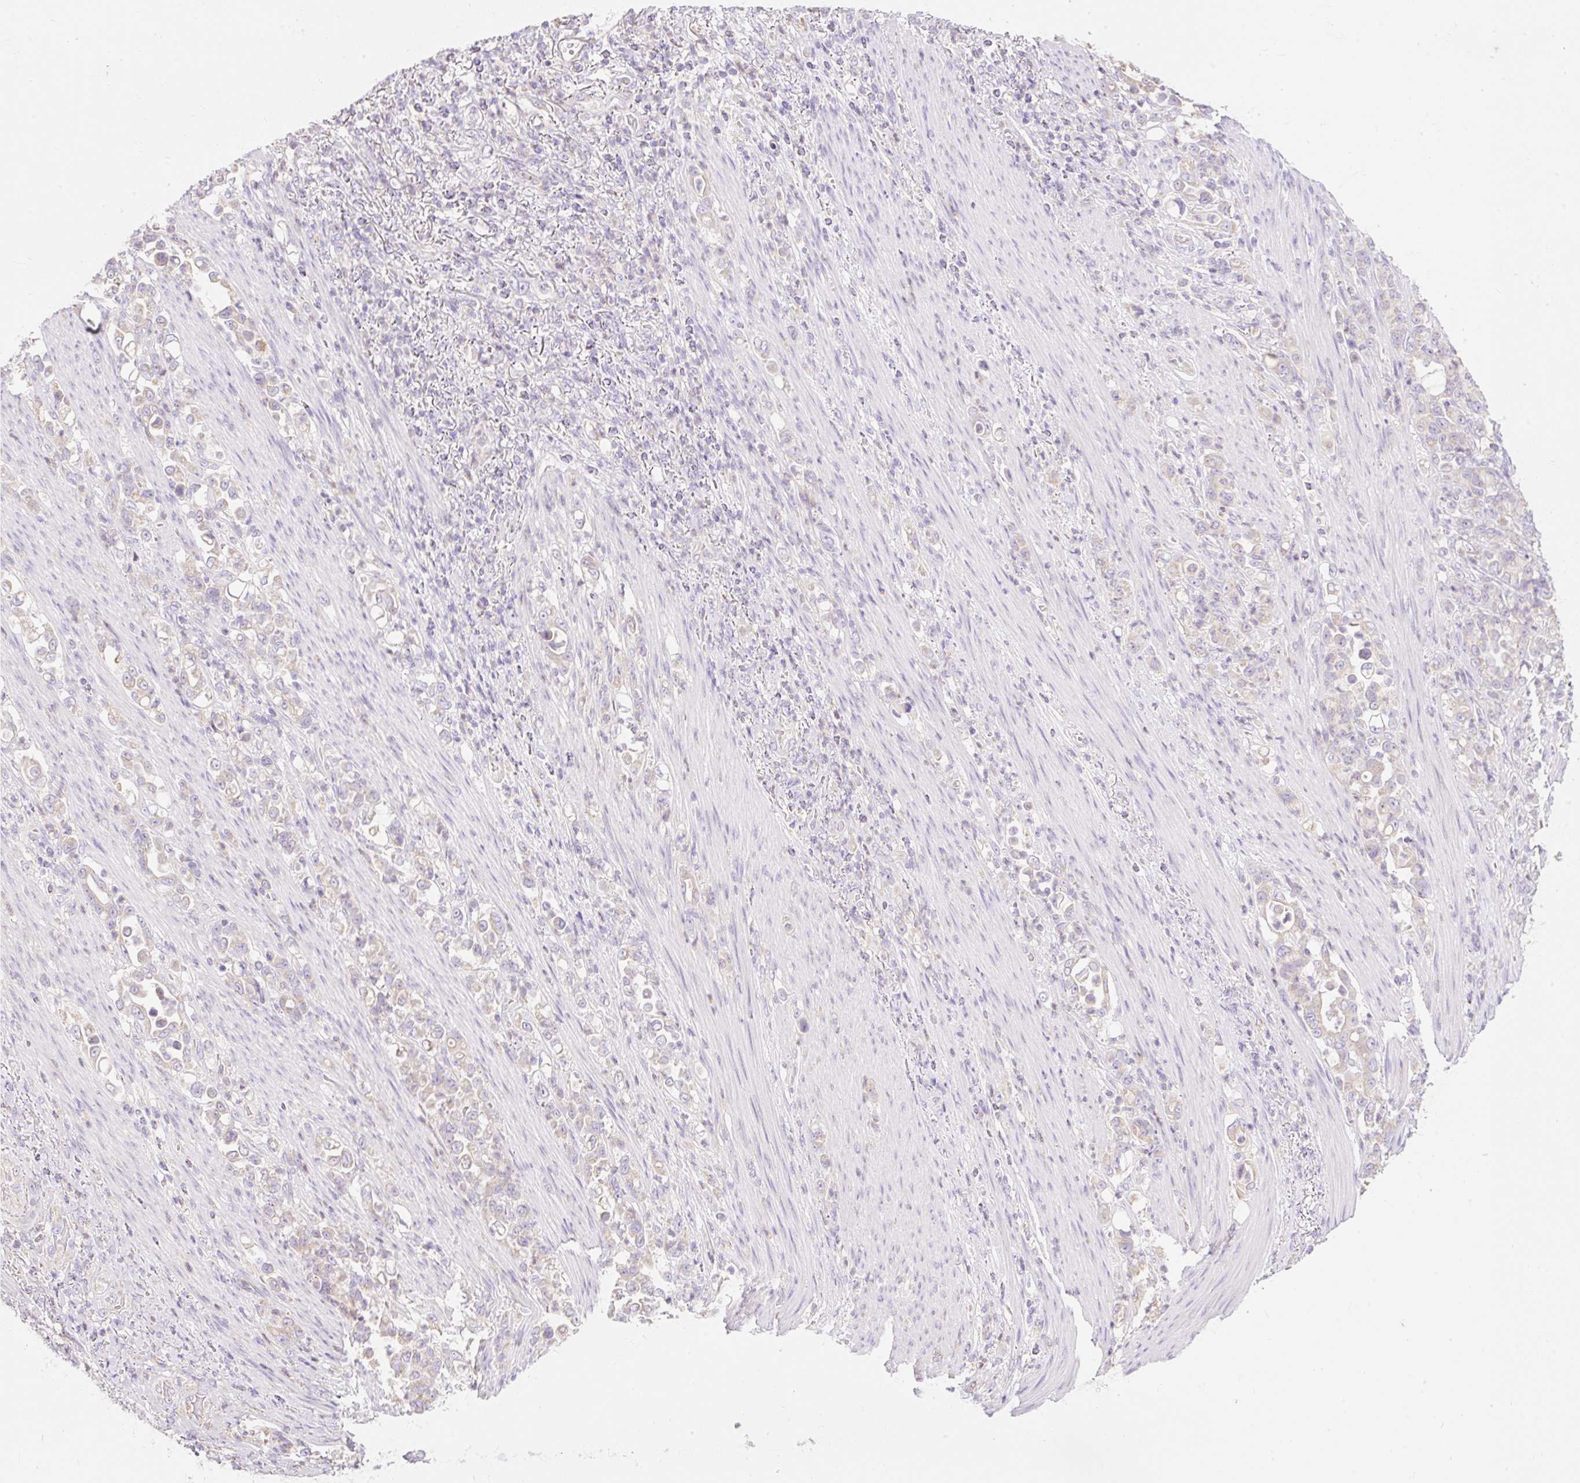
{"staining": {"intensity": "negative", "quantity": "none", "location": "none"}, "tissue": "stomach cancer", "cell_type": "Tumor cells", "image_type": "cancer", "snomed": [{"axis": "morphology", "description": "Normal tissue, NOS"}, {"axis": "morphology", "description": "Adenocarcinoma, NOS"}, {"axis": "topography", "description": "Stomach"}], "caption": "This is an immunohistochemistry micrograph of human stomach adenocarcinoma. There is no staining in tumor cells.", "gene": "DHX35", "patient": {"sex": "female", "age": 79}}